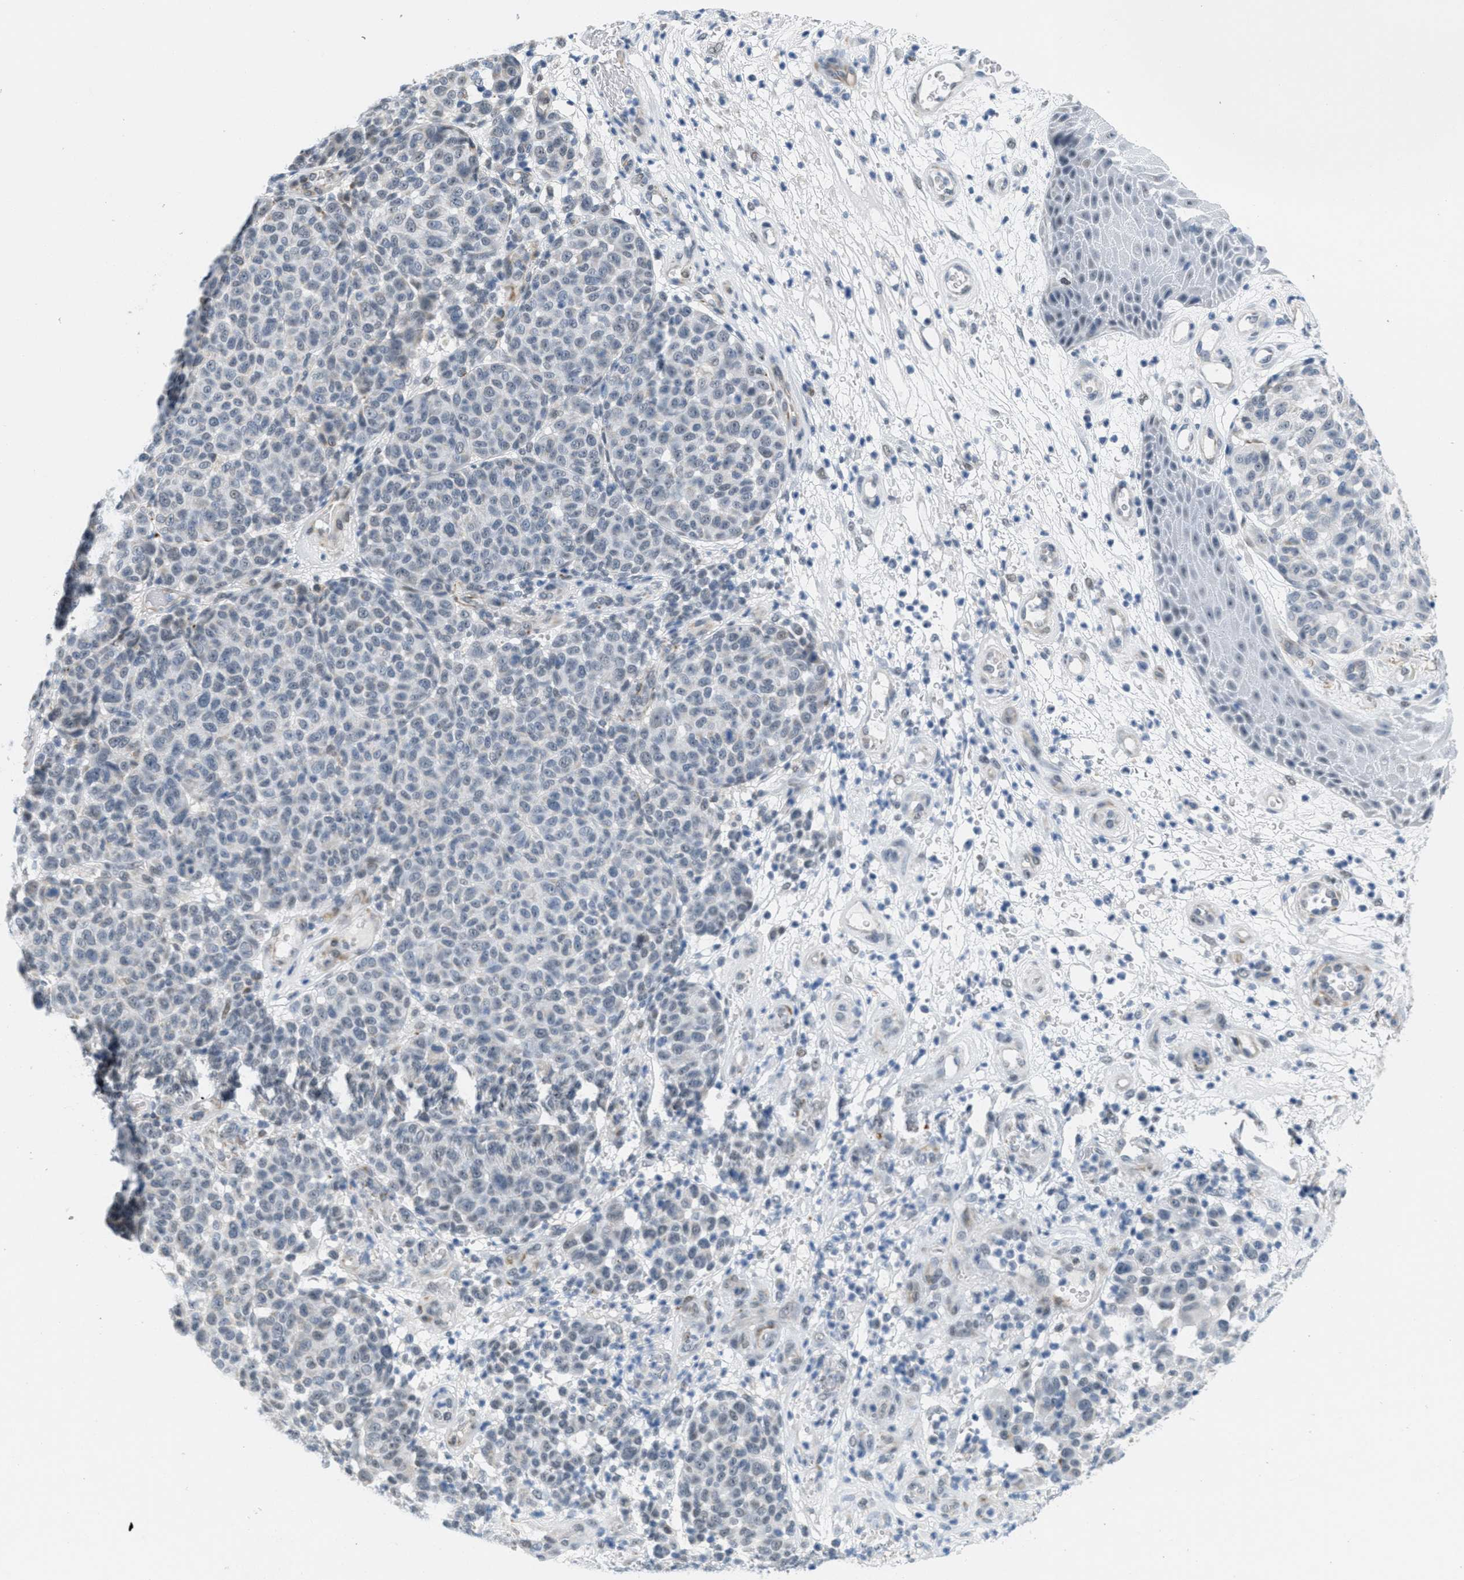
{"staining": {"intensity": "negative", "quantity": "none", "location": "none"}, "tissue": "melanoma", "cell_type": "Tumor cells", "image_type": "cancer", "snomed": [{"axis": "morphology", "description": "Malignant melanoma, Metastatic site"}, {"axis": "topography", "description": "Skin"}], "caption": "A high-resolution image shows IHC staining of malignant melanoma (metastatic site), which demonstrates no significant staining in tumor cells. The staining is performed using DAB (3,3'-diaminobenzidine) brown chromogen with nuclei counter-stained in using hematoxylin.", "gene": "HS3ST2", "patient": {"sex": "female", "age": 74}}